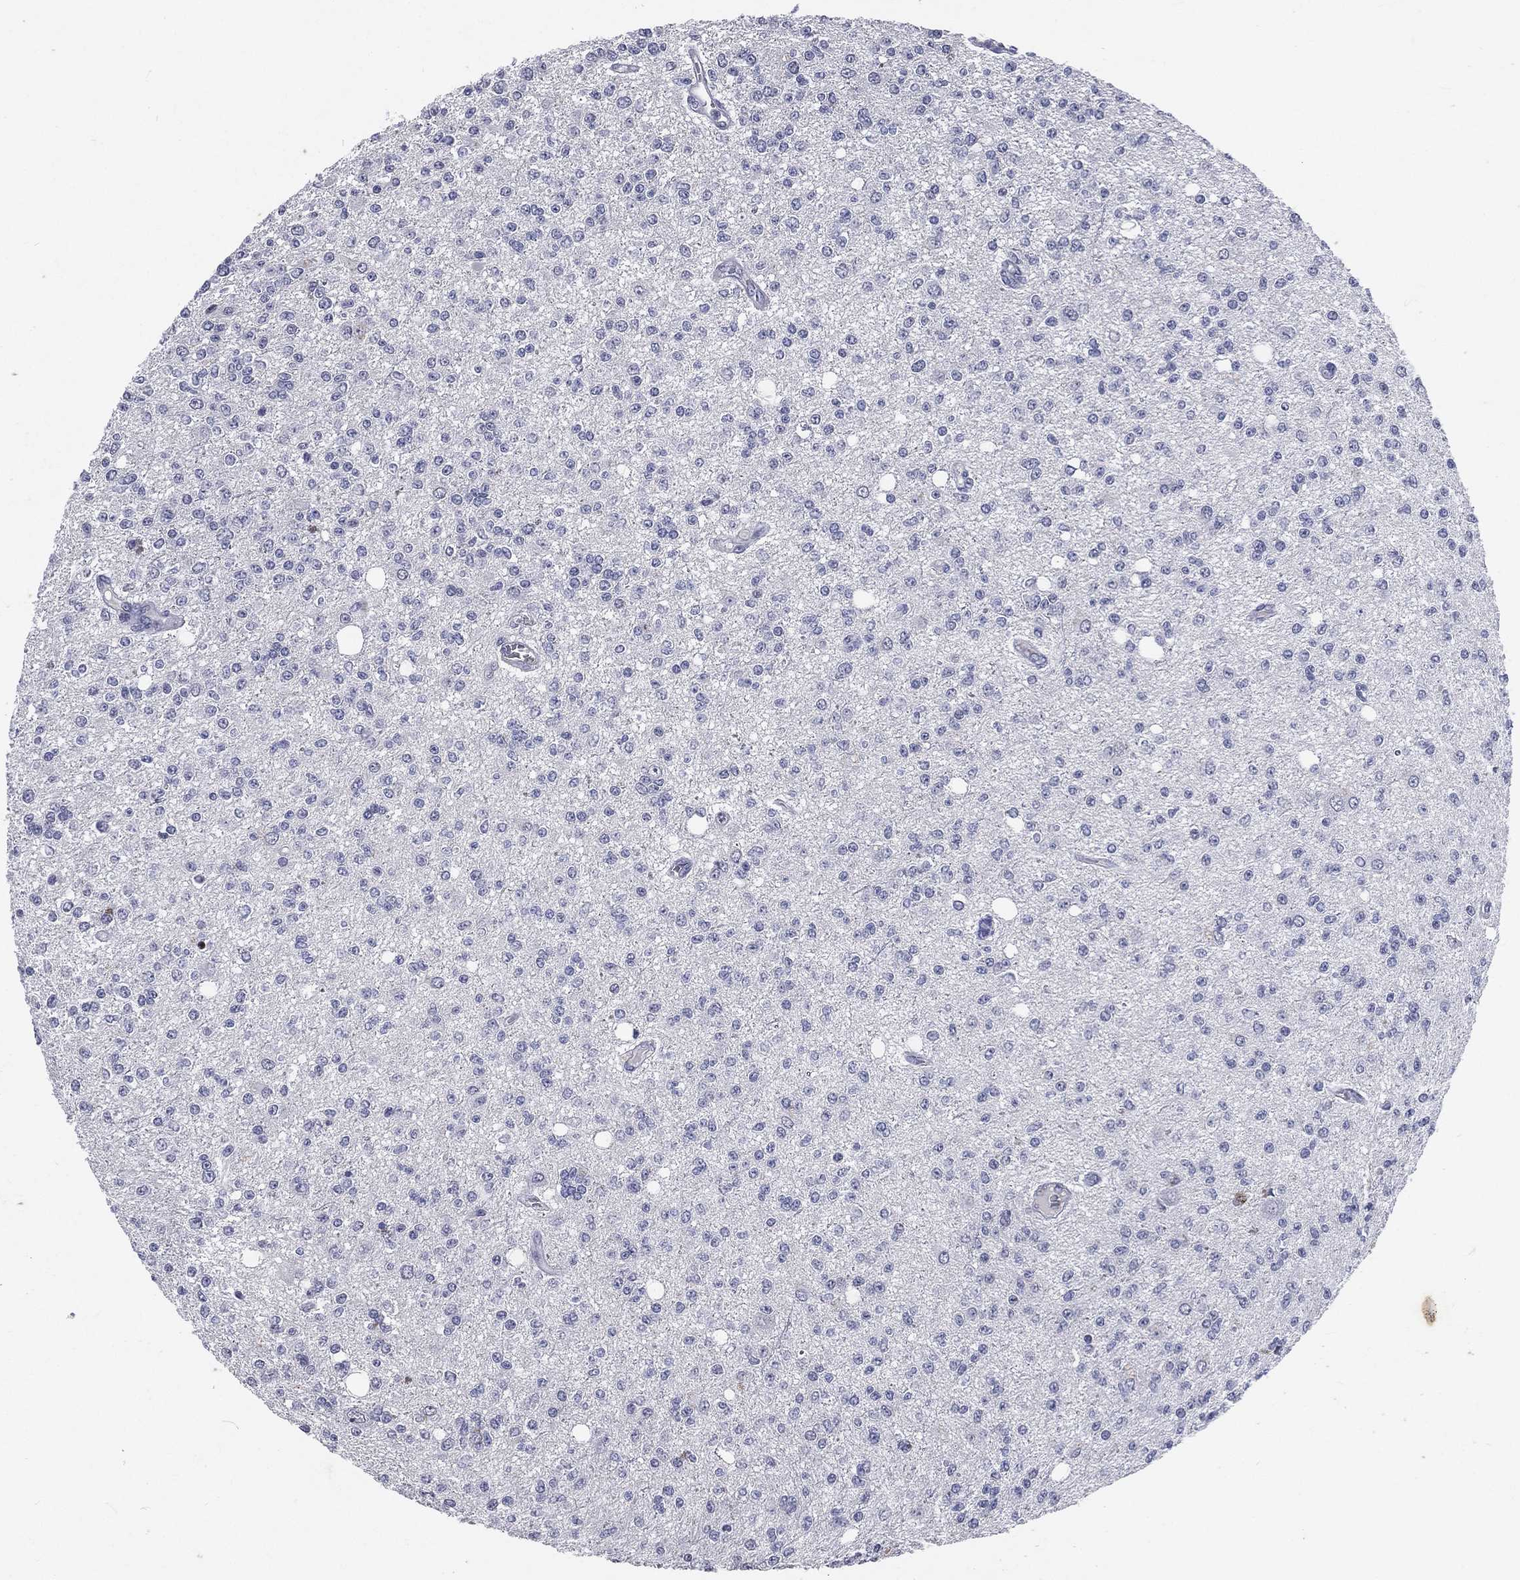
{"staining": {"intensity": "negative", "quantity": "none", "location": "none"}, "tissue": "glioma", "cell_type": "Tumor cells", "image_type": "cancer", "snomed": [{"axis": "morphology", "description": "Glioma, malignant, Low grade"}, {"axis": "topography", "description": "Brain"}], "caption": "High power microscopy photomicrograph of an immunohistochemistry photomicrograph of malignant glioma (low-grade), revealing no significant staining in tumor cells.", "gene": "IFT27", "patient": {"sex": "male", "age": 67}}